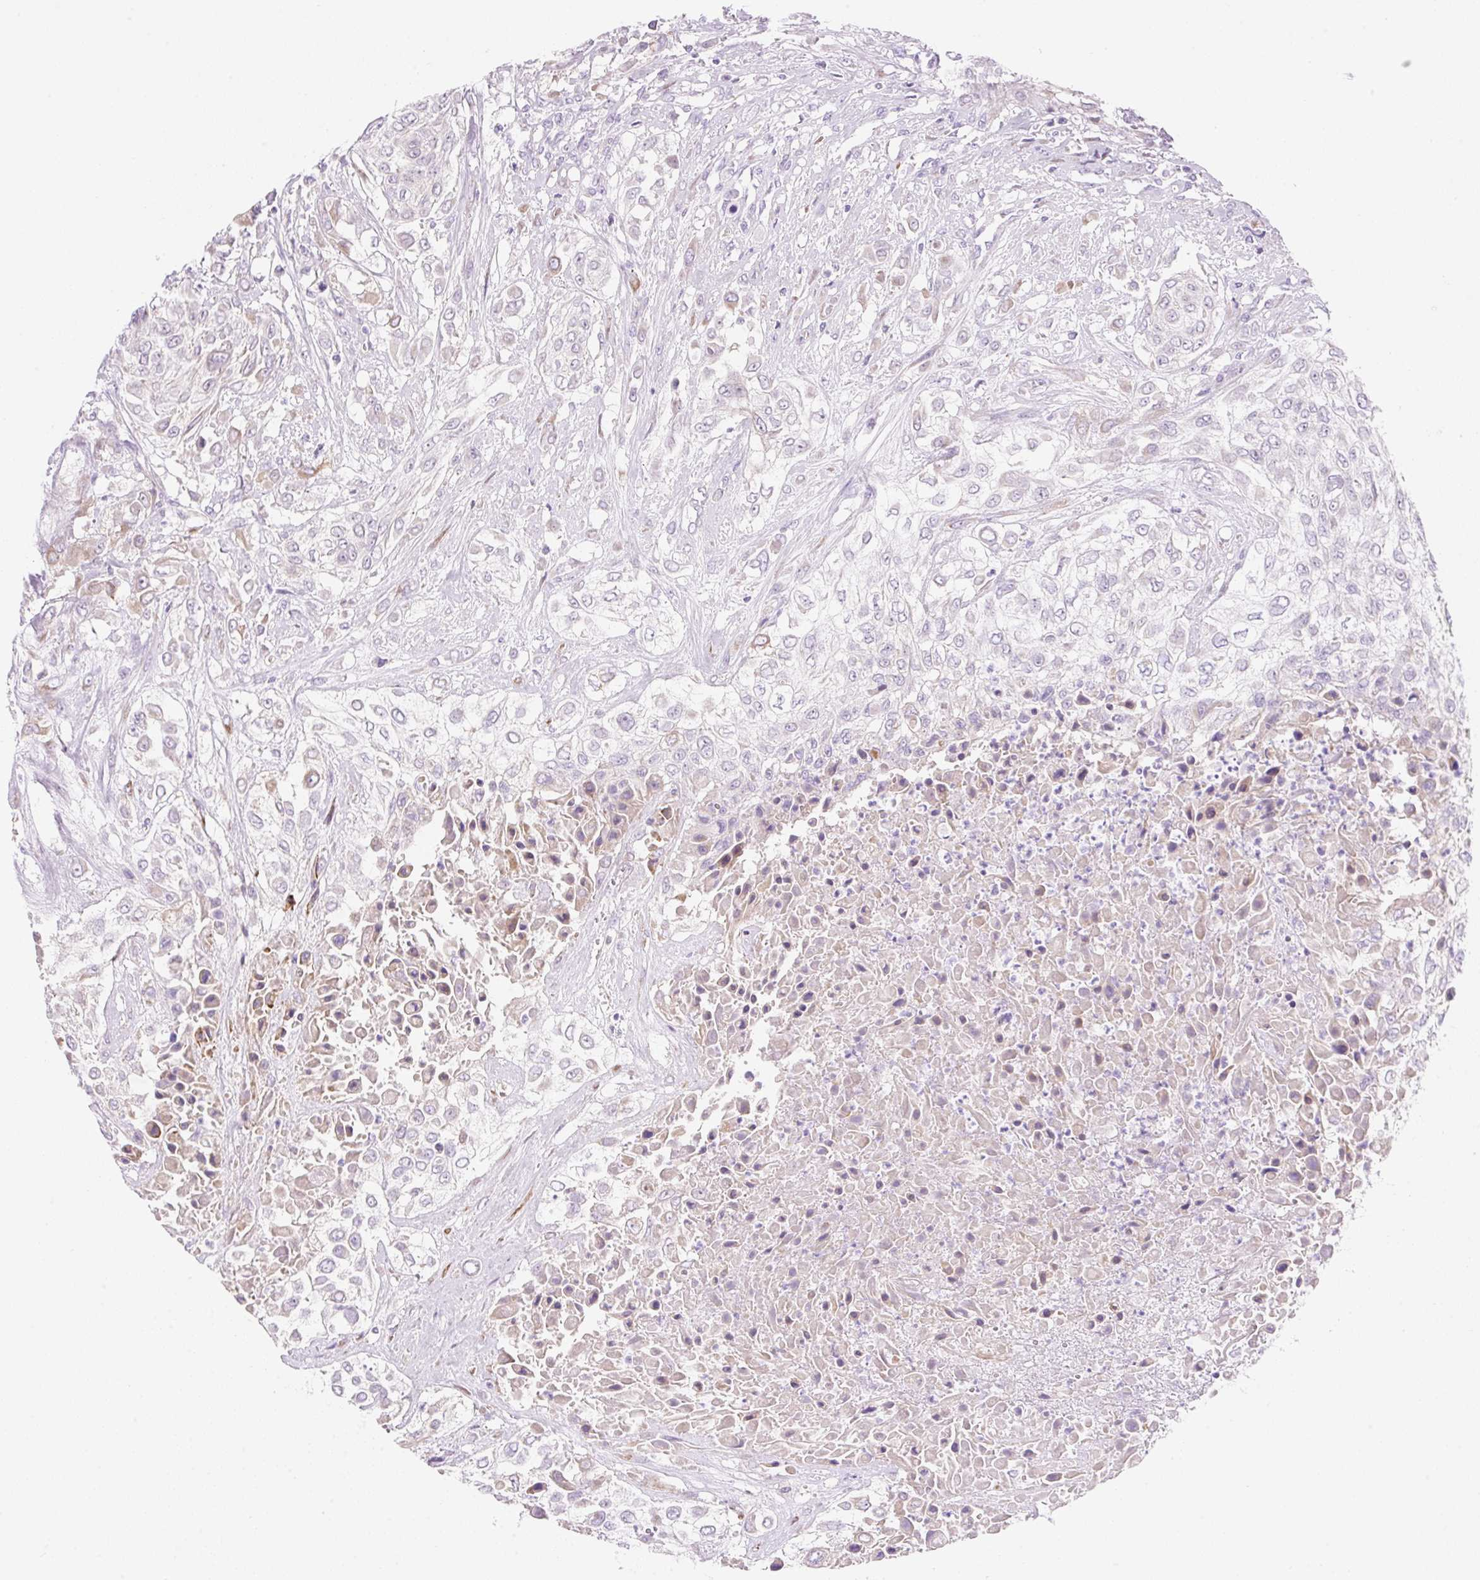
{"staining": {"intensity": "negative", "quantity": "none", "location": "none"}, "tissue": "urothelial cancer", "cell_type": "Tumor cells", "image_type": "cancer", "snomed": [{"axis": "morphology", "description": "Urothelial carcinoma, High grade"}, {"axis": "topography", "description": "Urinary bladder"}], "caption": "Tumor cells are negative for brown protein staining in urothelial cancer. Nuclei are stained in blue.", "gene": "ZNF121", "patient": {"sex": "male", "age": 57}}